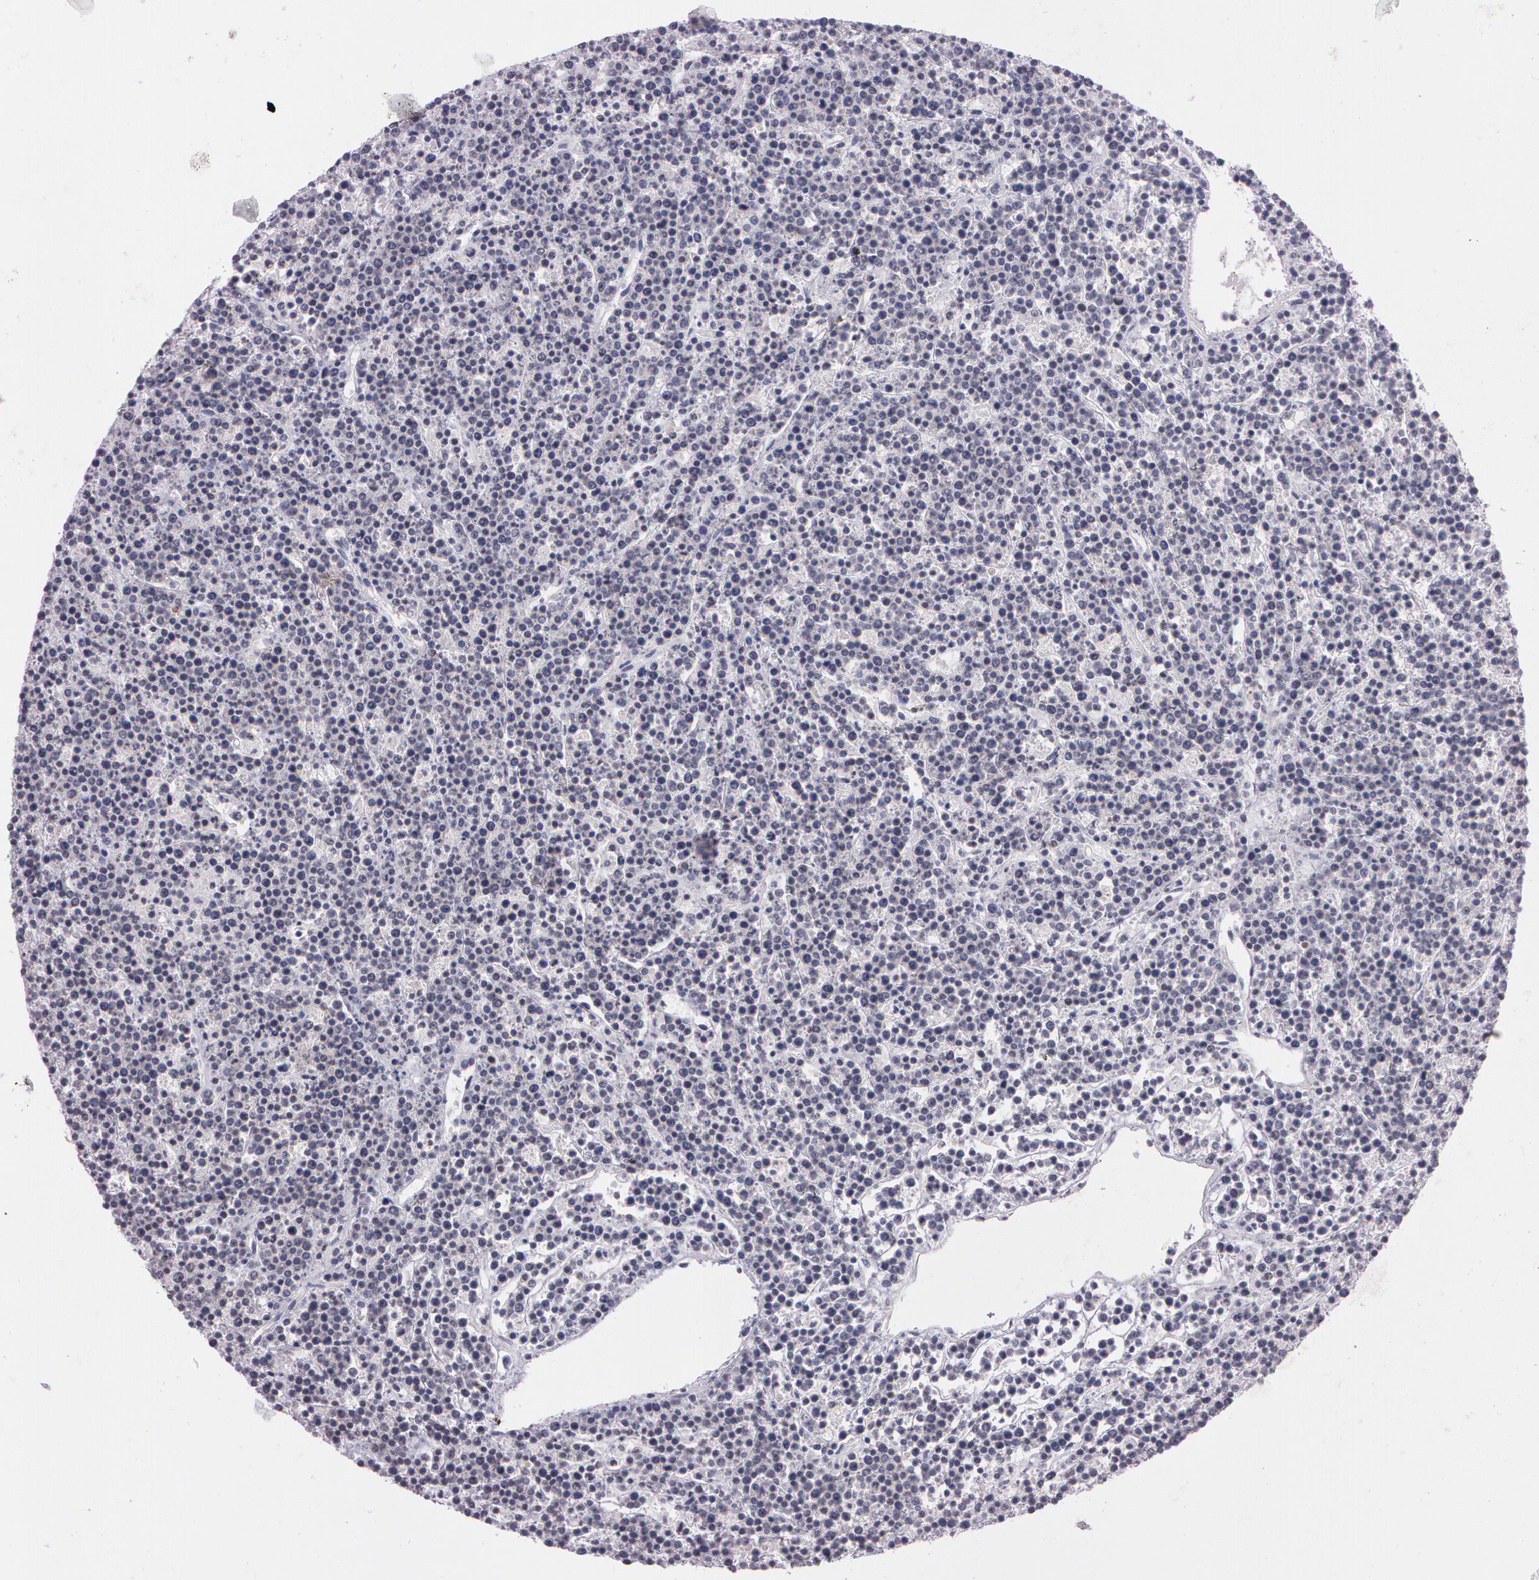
{"staining": {"intensity": "negative", "quantity": "none", "location": "none"}, "tissue": "lymphoma", "cell_type": "Tumor cells", "image_type": "cancer", "snomed": [{"axis": "morphology", "description": "Malignant lymphoma, non-Hodgkin's type, High grade"}, {"axis": "topography", "description": "Ovary"}], "caption": "High-grade malignant lymphoma, non-Hodgkin's type was stained to show a protein in brown. There is no significant positivity in tumor cells.", "gene": "FBL", "patient": {"sex": "female", "age": 56}}